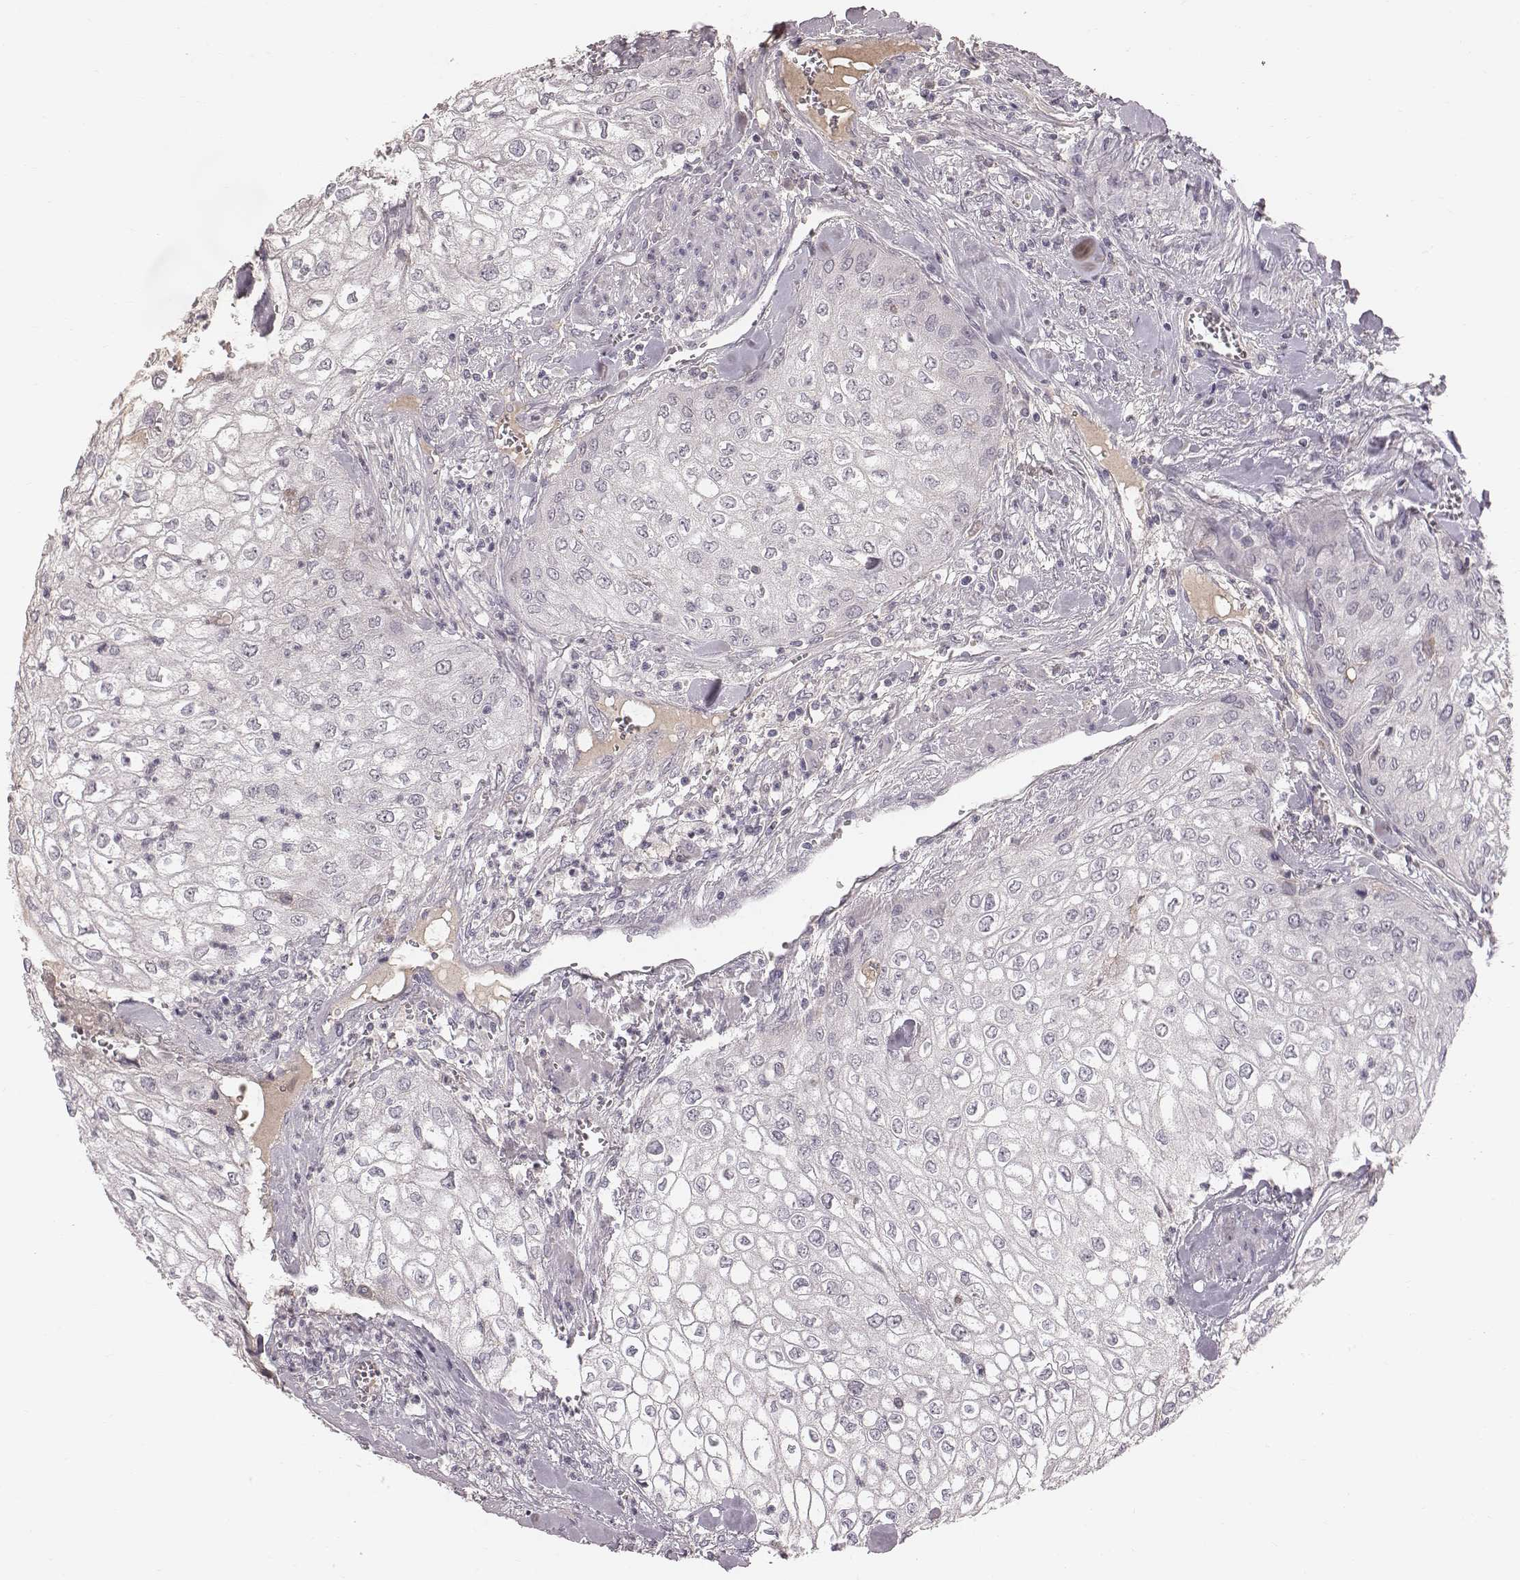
{"staining": {"intensity": "negative", "quantity": "none", "location": "none"}, "tissue": "urothelial cancer", "cell_type": "Tumor cells", "image_type": "cancer", "snomed": [{"axis": "morphology", "description": "Urothelial carcinoma, High grade"}, {"axis": "topography", "description": "Urinary bladder"}], "caption": "High-grade urothelial carcinoma was stained to show a protein in brown. There is no significant staining in tumor cells.", "gene": "CFTR", "patient": {"sex": "male", "age": 62}}